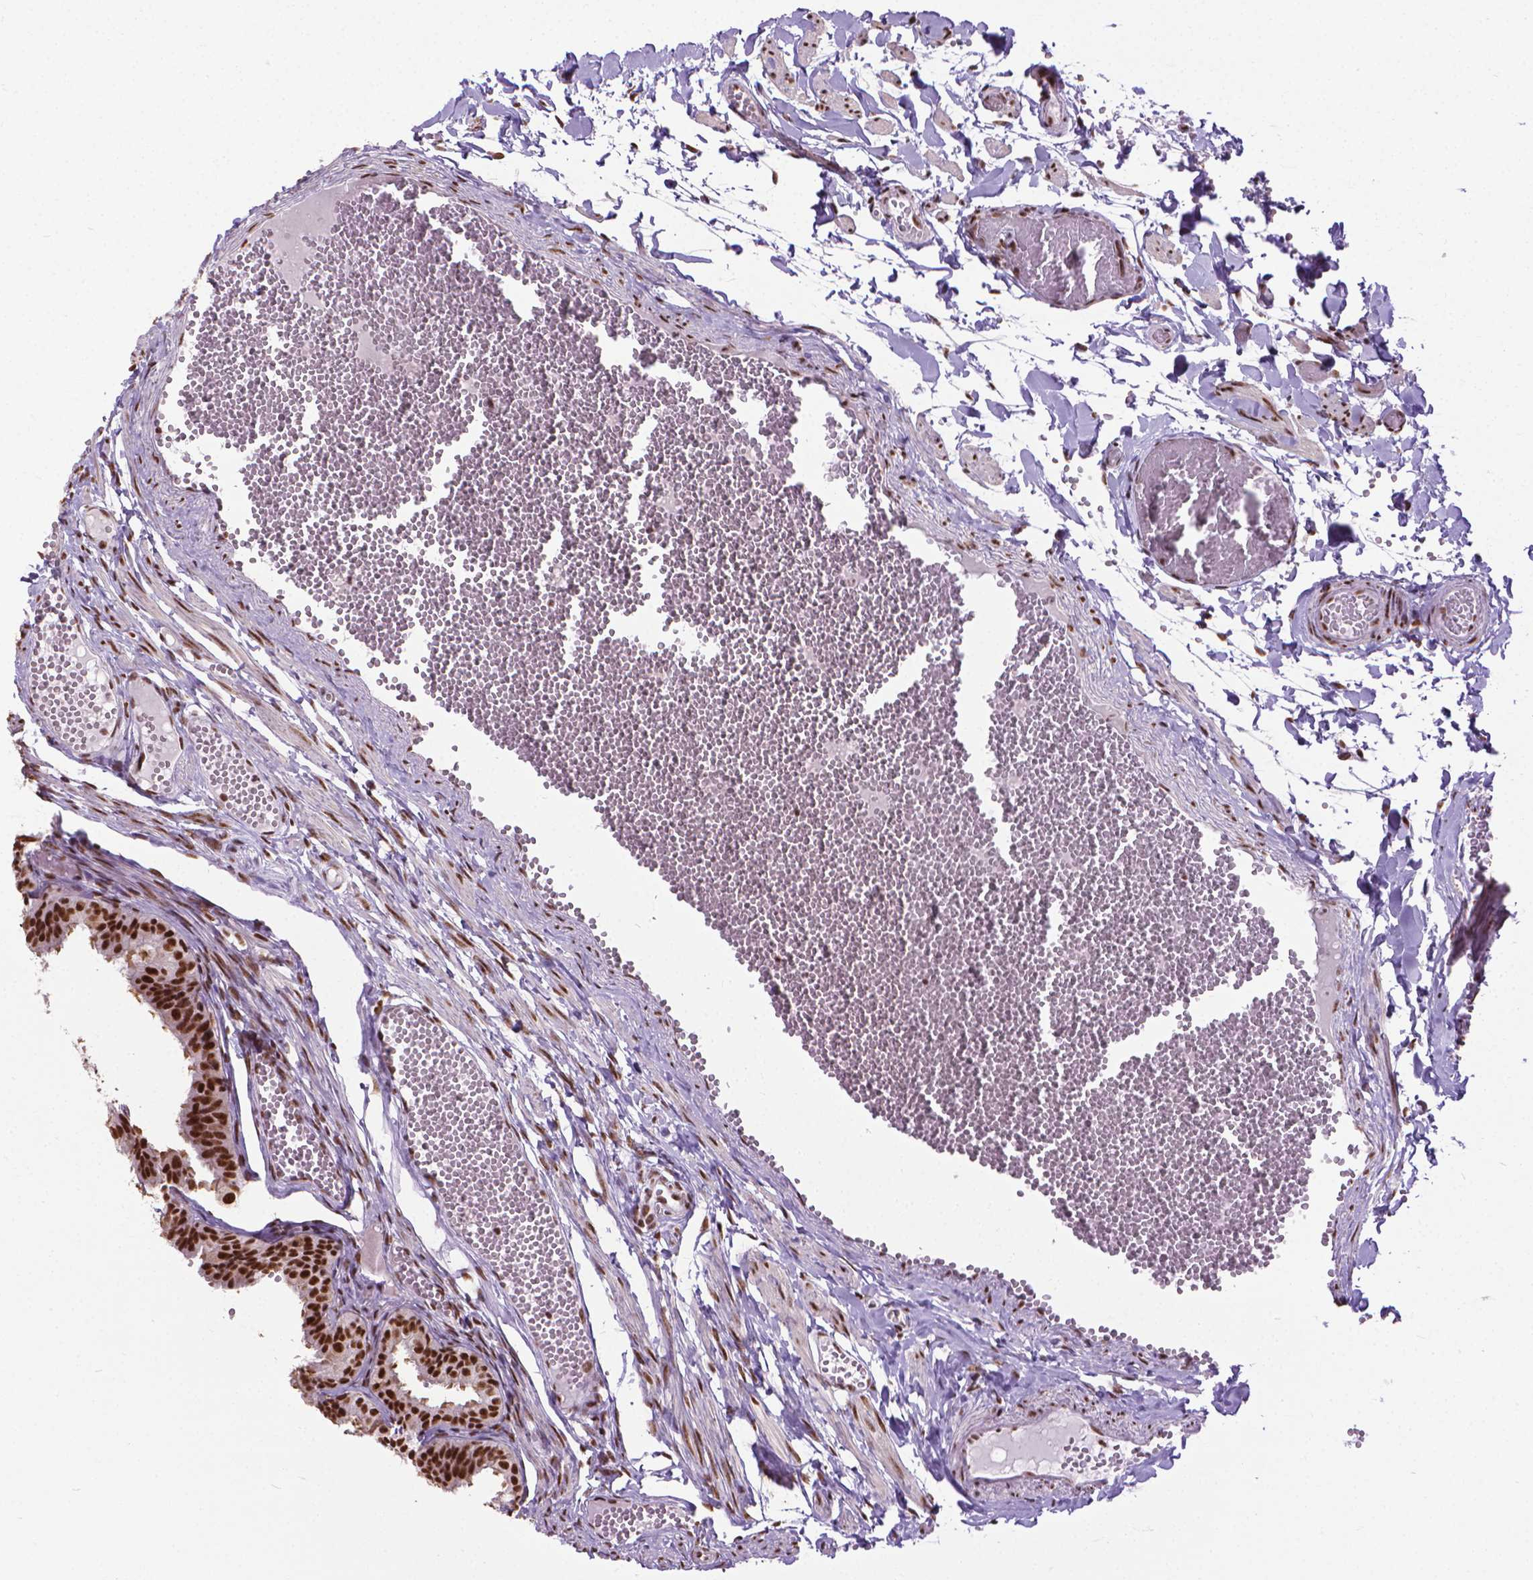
{"staining": {"intensity": "strong", "quantity": ">75%", "location": "nuclear"}, "tissue": "fallopian tube", "cell_type": "Glandular cells", "image_type": "normal", "snomed": [{"axis": "morphology", "description": "Normal tissue, NOS"}, {"axis": "topography", "description": "Fallopian tube"}], "caption": "Protein staining of benign fallopian tube displays strong nuclear expression in about >75% of glandular cells.", "gene": "AKAP8", "patient": {"sex": "female", "age": 25}}